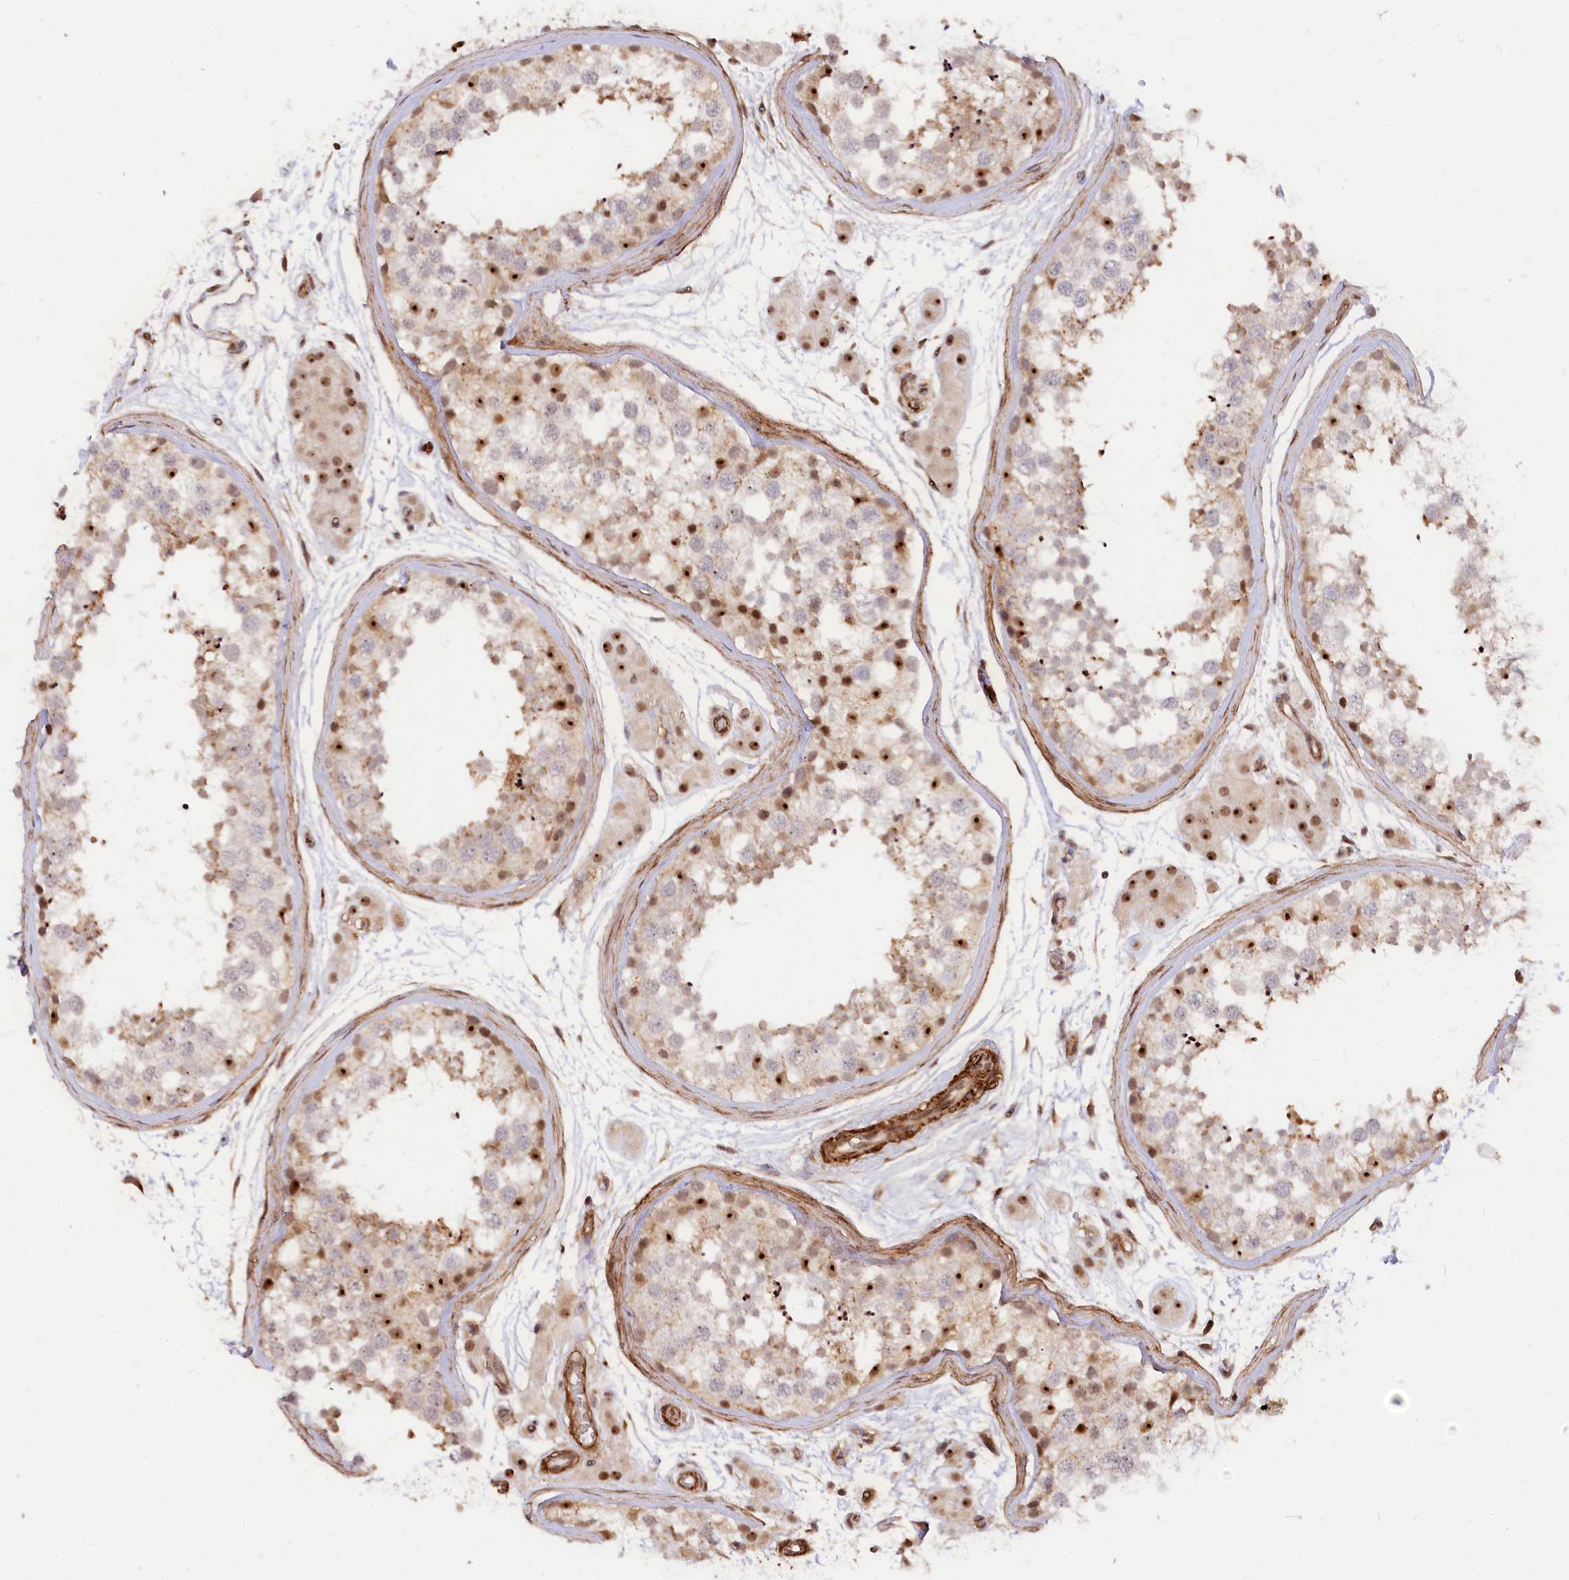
{"staining": {"intensity": "strong", "quantity": "<25%", "location": "cytoplasmic/membranous,nuclear"}, "tissue": "testis", "cell_type": "Cells in seminiferous ducts", "image_type": "normal", "snomed": [{"axis": "morphology", "description": "Normal tissue, NOS"}, {"axis": "topography", "description": "Testis"}], "caption": "Immunohistochemical staining of normal human testis shows <25% levels of strong cytoplasmic/membranous,nuclear protein staining in about <25% of cells in seminiferous ducts.", "gene": "GNL3L", "patient": {"sex": "male", "age": 56}}